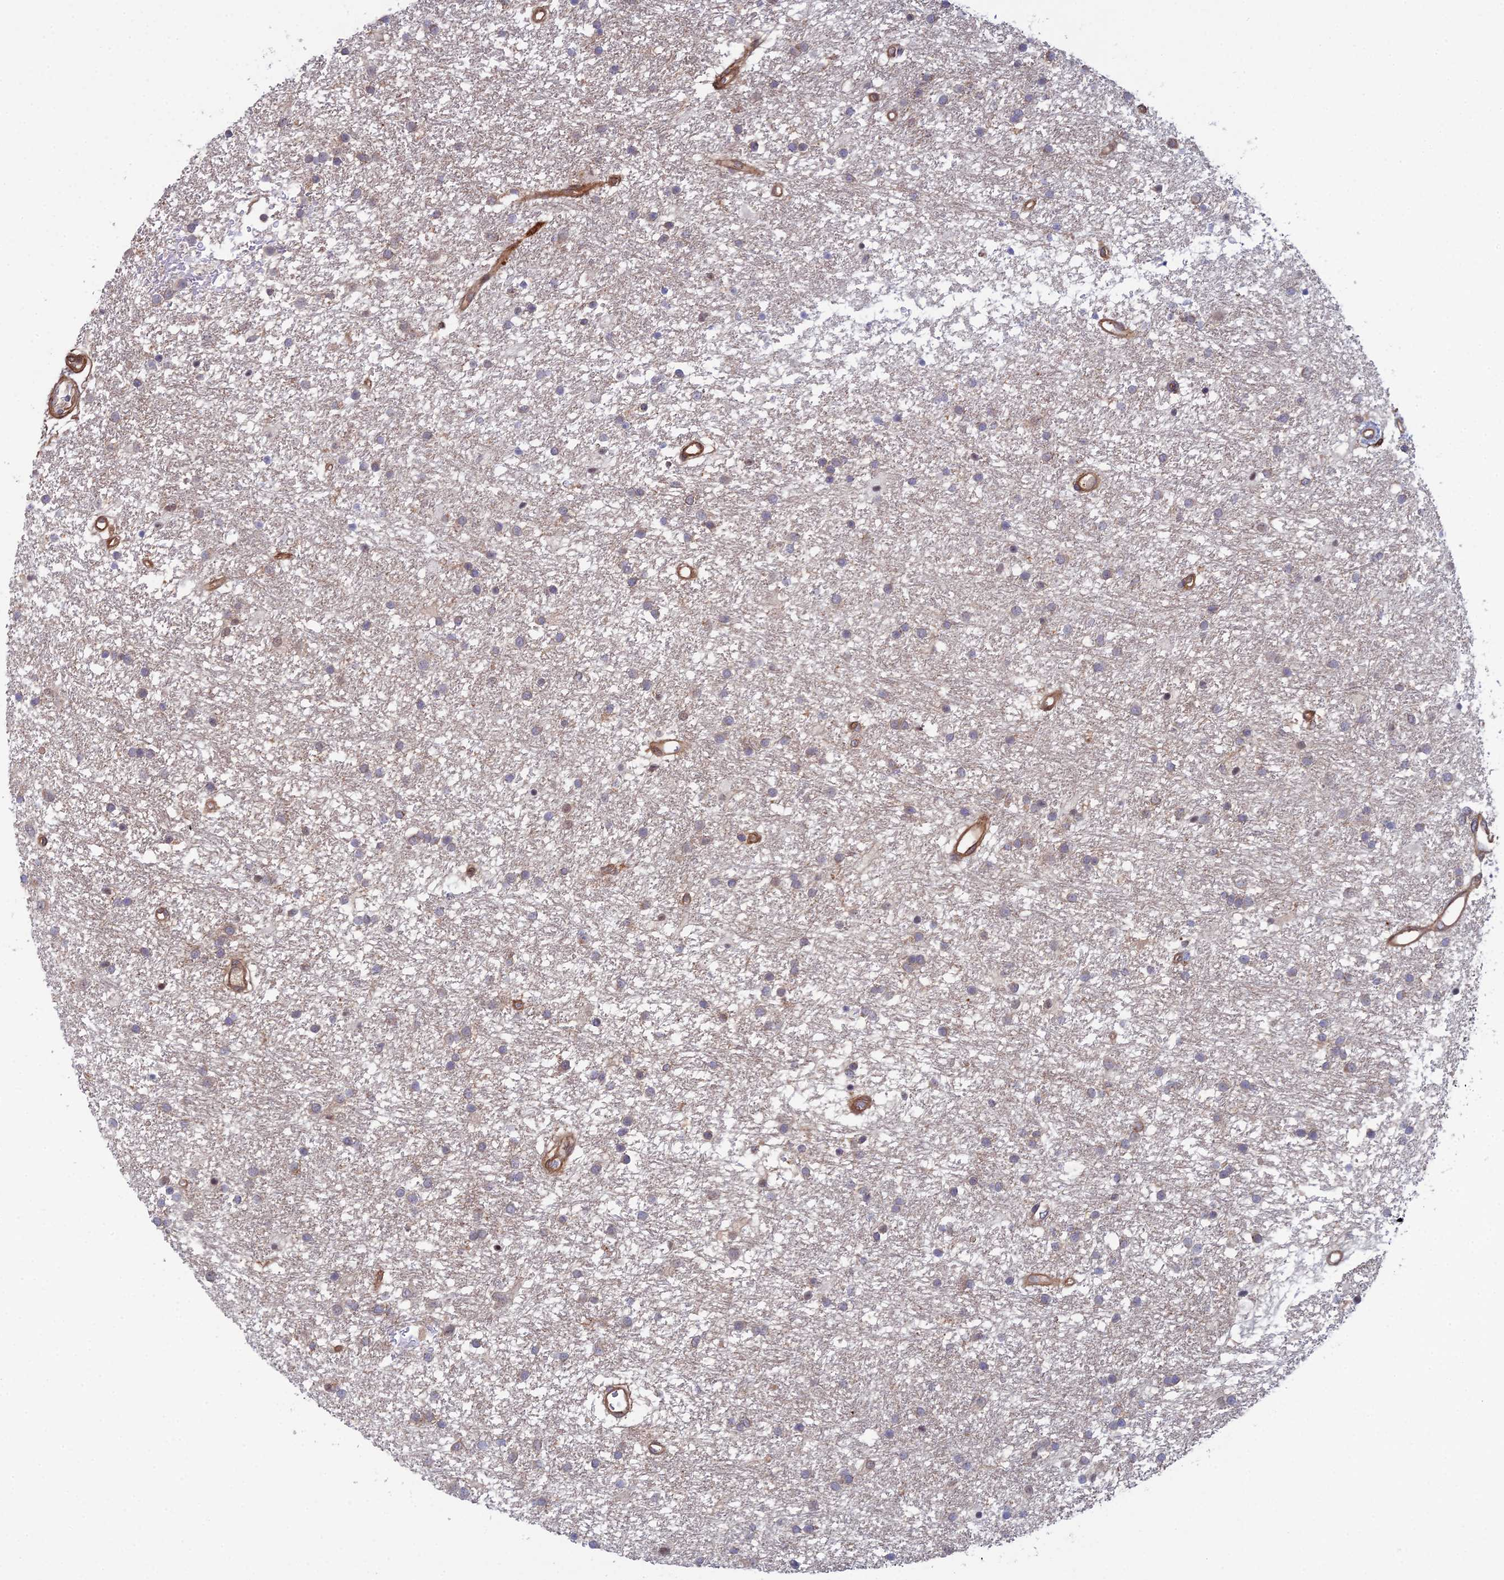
{"staining": {"intensity": "negative", "quantity": "none", "location": "none"}, "tissue": "glioma", "cell_type": "Tumor cells", "image_type": "cancer", "snomed": [{"axis": "morphology", "description": "Glioma, malignant, High grade"}, {"axis": "topography", "description": "Brain"}], "caption": "Immunohistochemistry photomicrograph of neoplastic tissue: glioma stained with DAB (3,3'-diaminobenzidine) demonstrates no significant protein positivity in tumor cells.", "gene": "ABHD1", "patient": {"sex": "male", "age": 77}}